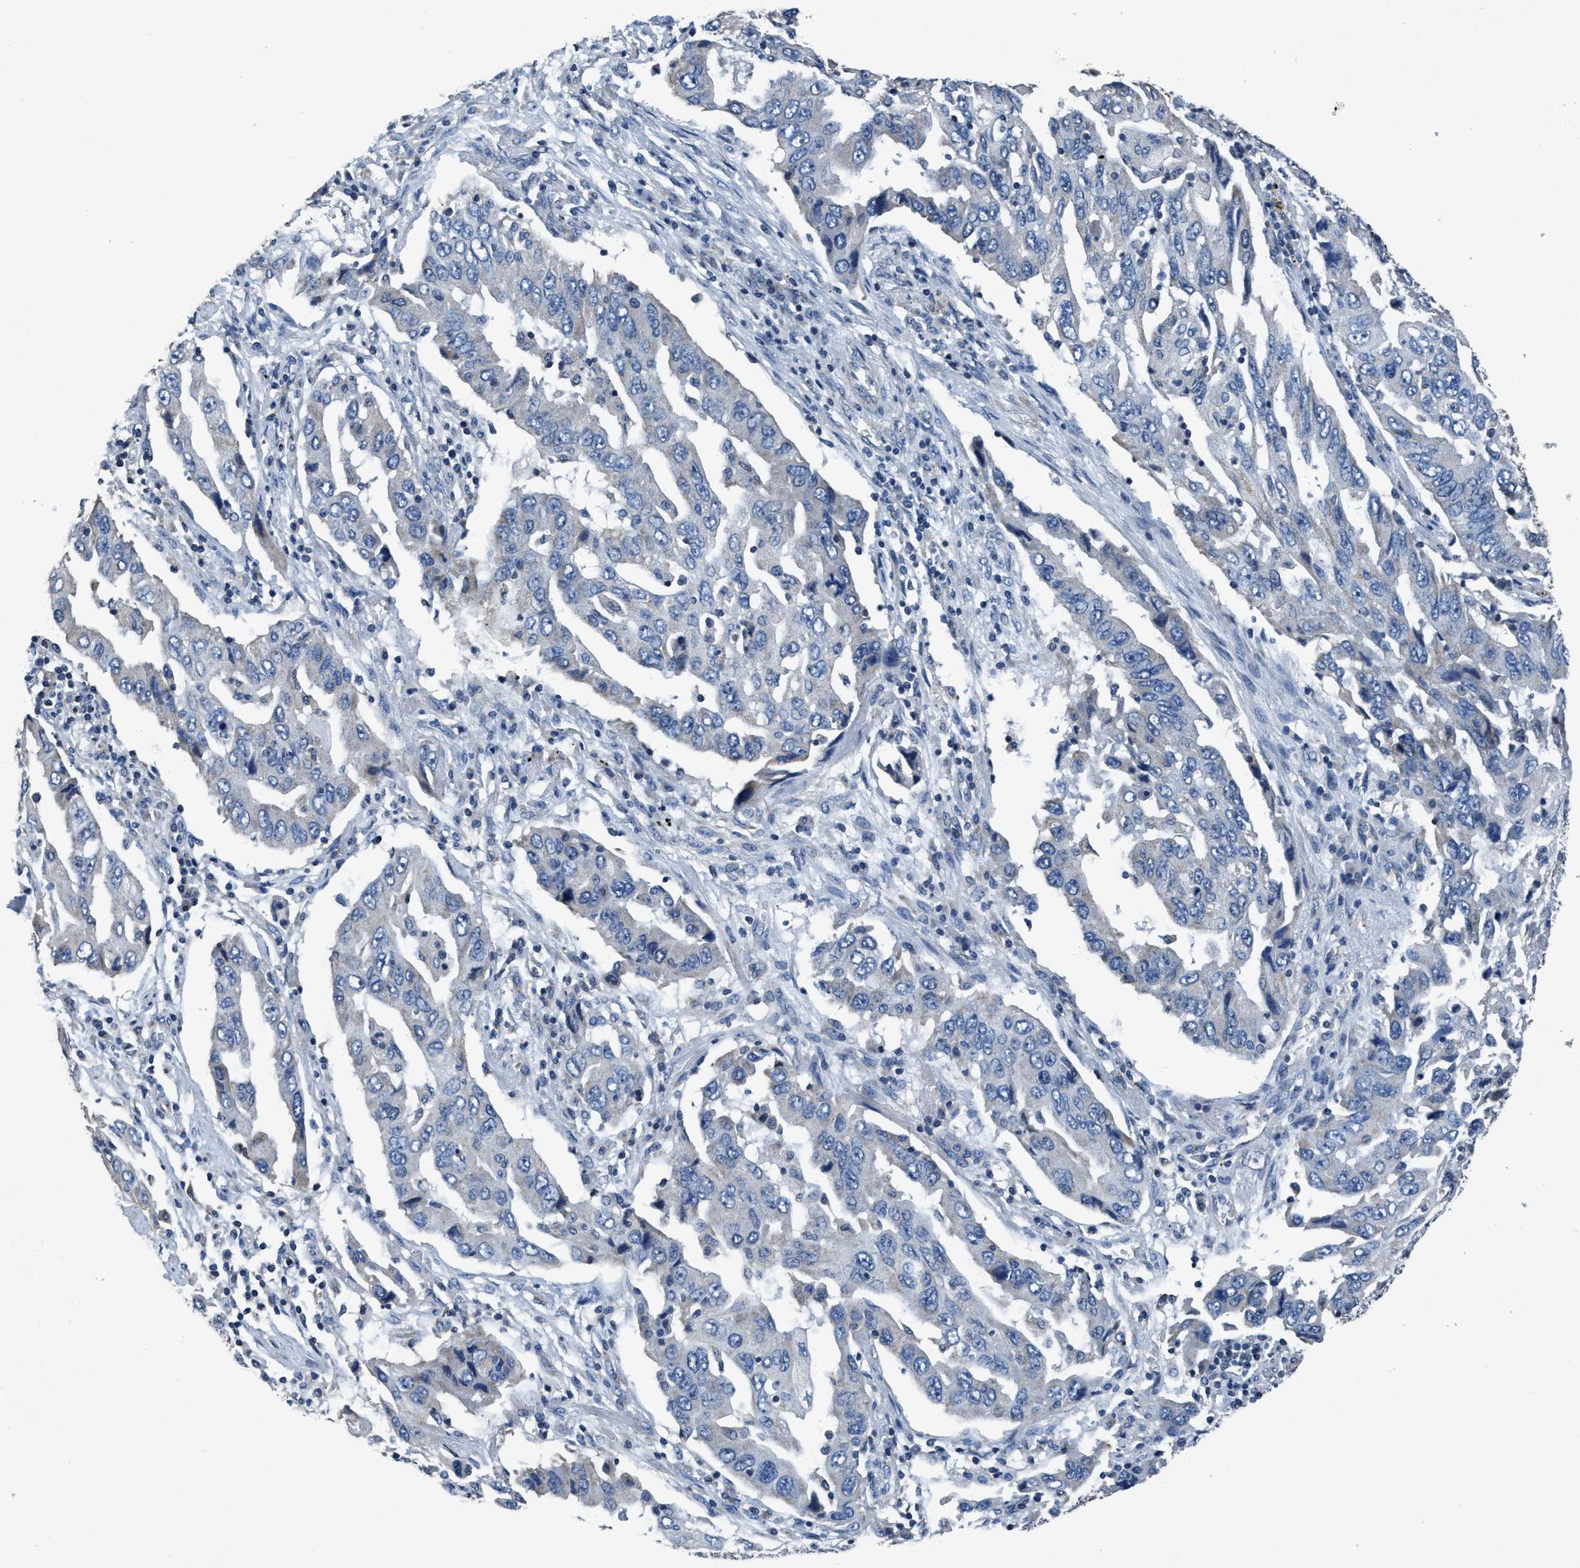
{"staining": {"intensity": "negative", "quantity": "none", "location": "none"}, "tissue": "lung cancer", "cell_type": "Tumor cells", "image_type": "cancer", "snomed": [{"axis": "morphology", "description": "Adenocarcinoma, NOS"}, {"axis": "topography", "description": "Lung"}], "caption": "DAB (3,3'-diaminobenzidine) immunohistochemical staining of adenocarcinoma (lung) shows no significant positivity in tumor cells.", "gene": "ANKFN1", "patient": {"sex": "female", "age": 65}}